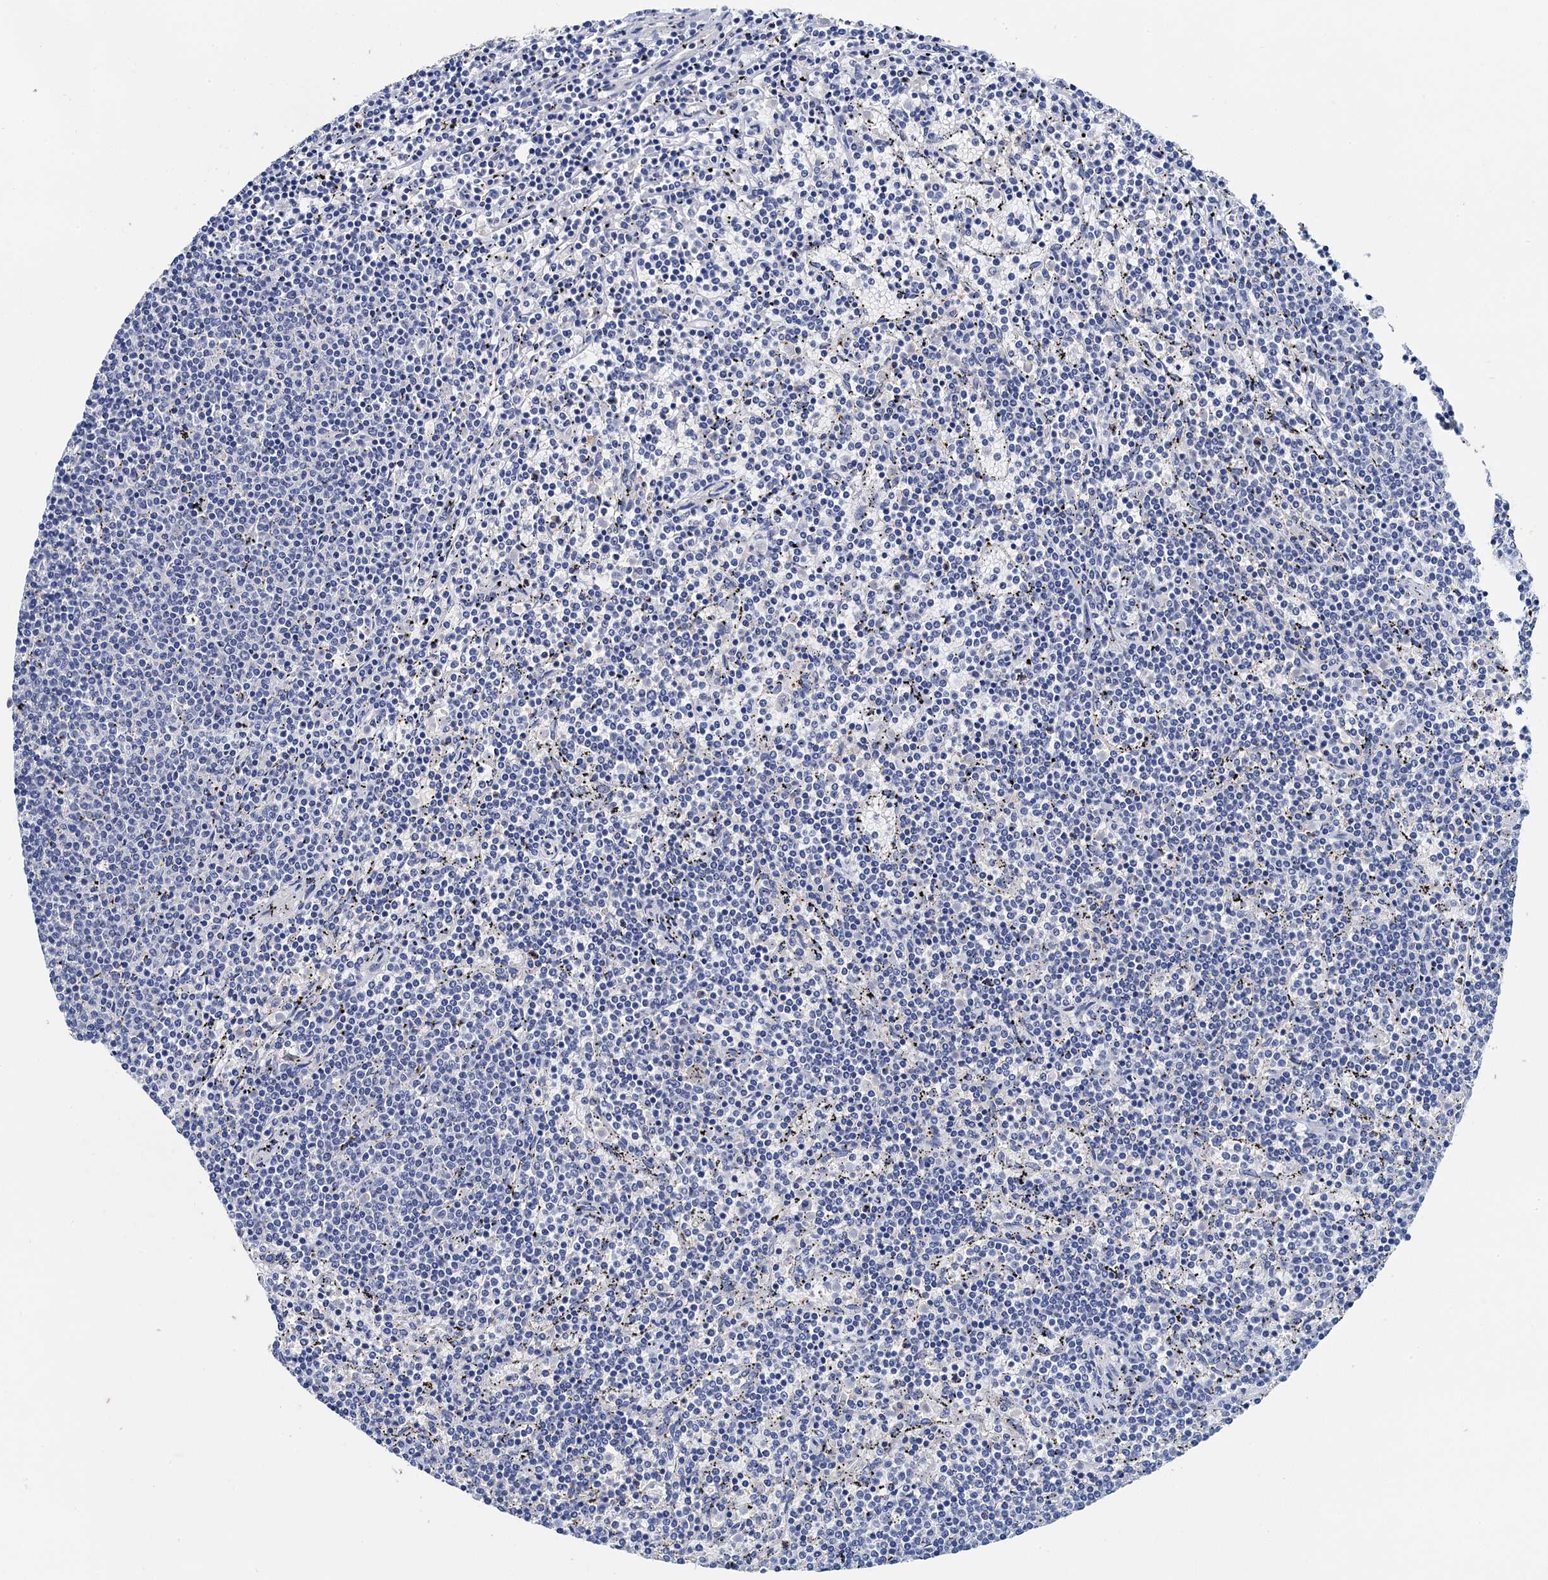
{"staining": {"intensity": "negative", "quantity": "none", "location": "none"}, "tissue": "lymphoma", "cell_type": "Tumor cells", "image_type": "cancer", "snomed": [{"axis": "morphology", "description": "Malignant lymphoma, non-Hodgkin's type, Low grade"}, {"axis": "topography", "description": "Spleen"}], "caption": "The immunohistochemistry (IHC) photomicrograph has no significant positivity in tumor cells of low-grade malignant lymphoma, non-Hodgkin's type tissue. The staining is performed using DAB (3,3'-diaminobenzidine) brown chromogen with nuclei counter-stained in using hematoxylin.", "gene": "TMEM39B", "patient": {"sex": "female", "age": 50}}